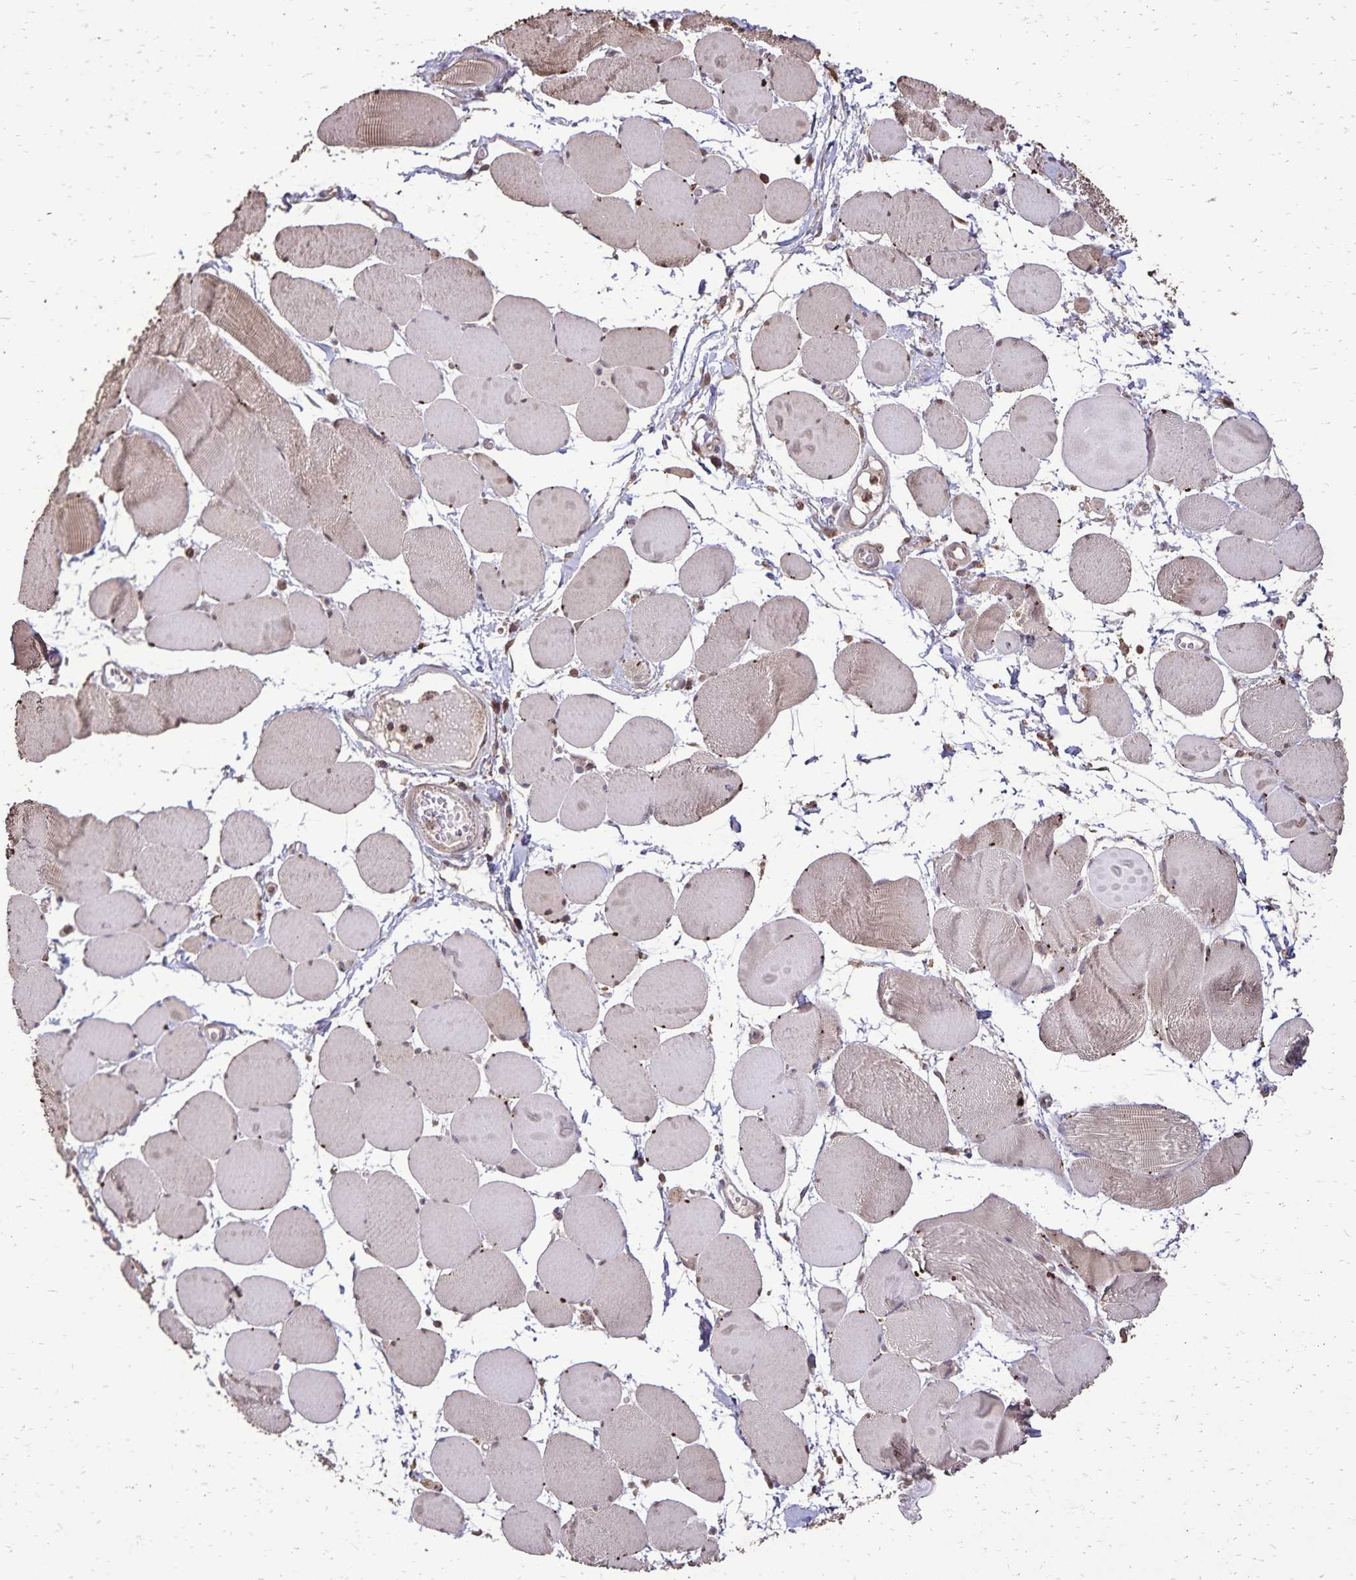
{"staining": {"intensity": "moderate", "quantity": "25%-75%", "location": "cytoplasmic/membranous"}, "tissue": "skeletal muscle", "cell_type": "Myocytes", "image_type": "normal", "snomed": [{"axis": "morphology", "description": "Normal tissue, NOS"}, {"axis": "topography", "description": "Skeletal muscle"}], "caption": "Moderate cytoplasmic/membranous staining is present in about 25%-75% of myocytes in unremarkable skeletal muscle. (DAB (3,3'-diaminobenzidine) IHC with brightfield microscopy, high magnification).", "gene": "CHMP1B", "patient": {"sex": "female", "age": 75}}